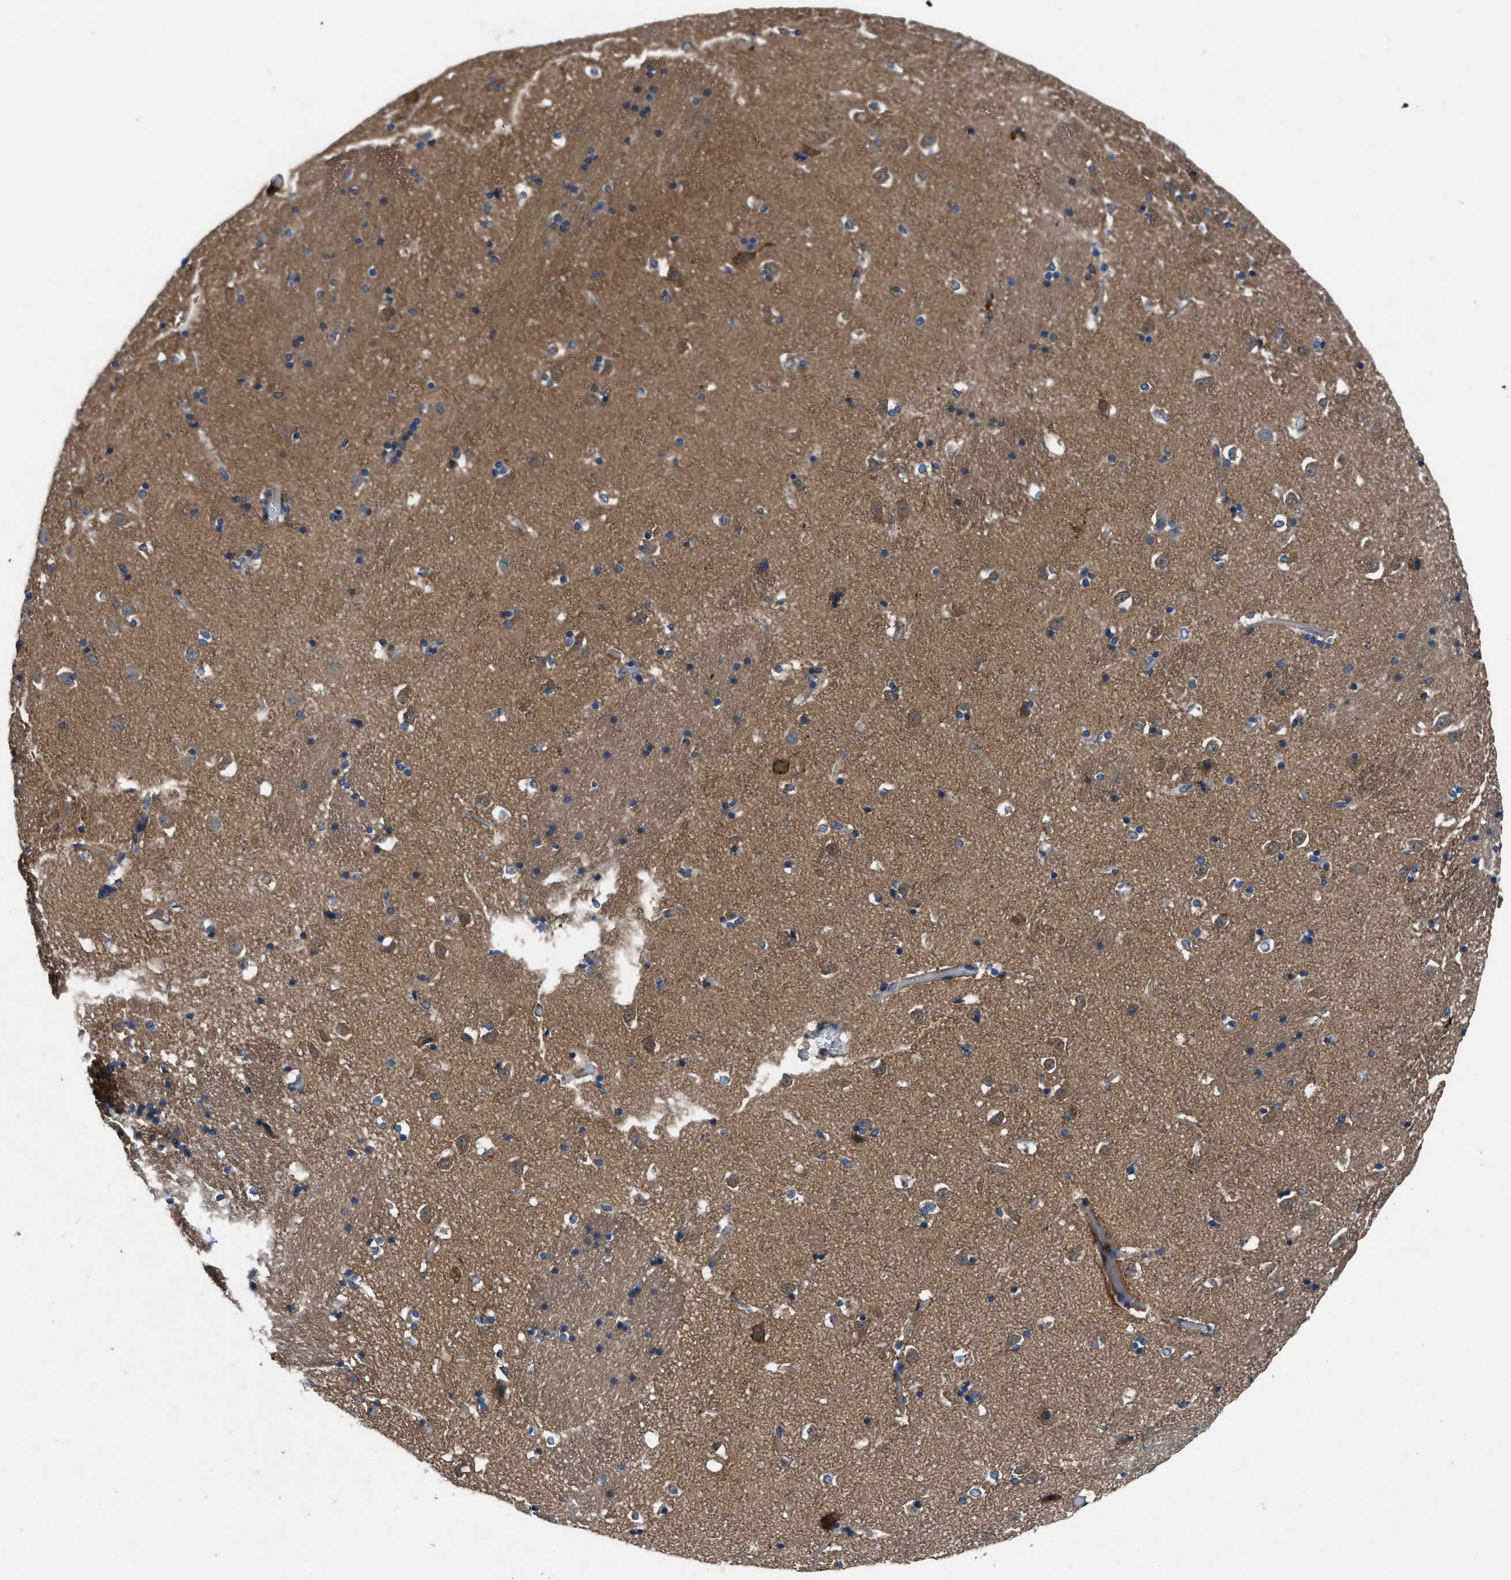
{"staining": {"intensity": "moderate", "quantity": "25%-75%", "location": "cytoplasmic/membranous"}, "tissue": "caudate", "cell_type": "Glial cells", "image_type": "normal", "snomed": [{"axis": "morphology", "description": "Normal tissue, NOS"}, {"axis": "topography", "description": "Lateral ventricle wall"}], "caption": "Immunohistochemistry (IHC) micrograph of benign human caudate stained for a protein (brown), which exhibits medium levels of moderate cytoplasmic/membranous expression in approximately 25%-75% of glial cells.", "gene": "USP25", "patient": {"sex": "male", "age": 45}}